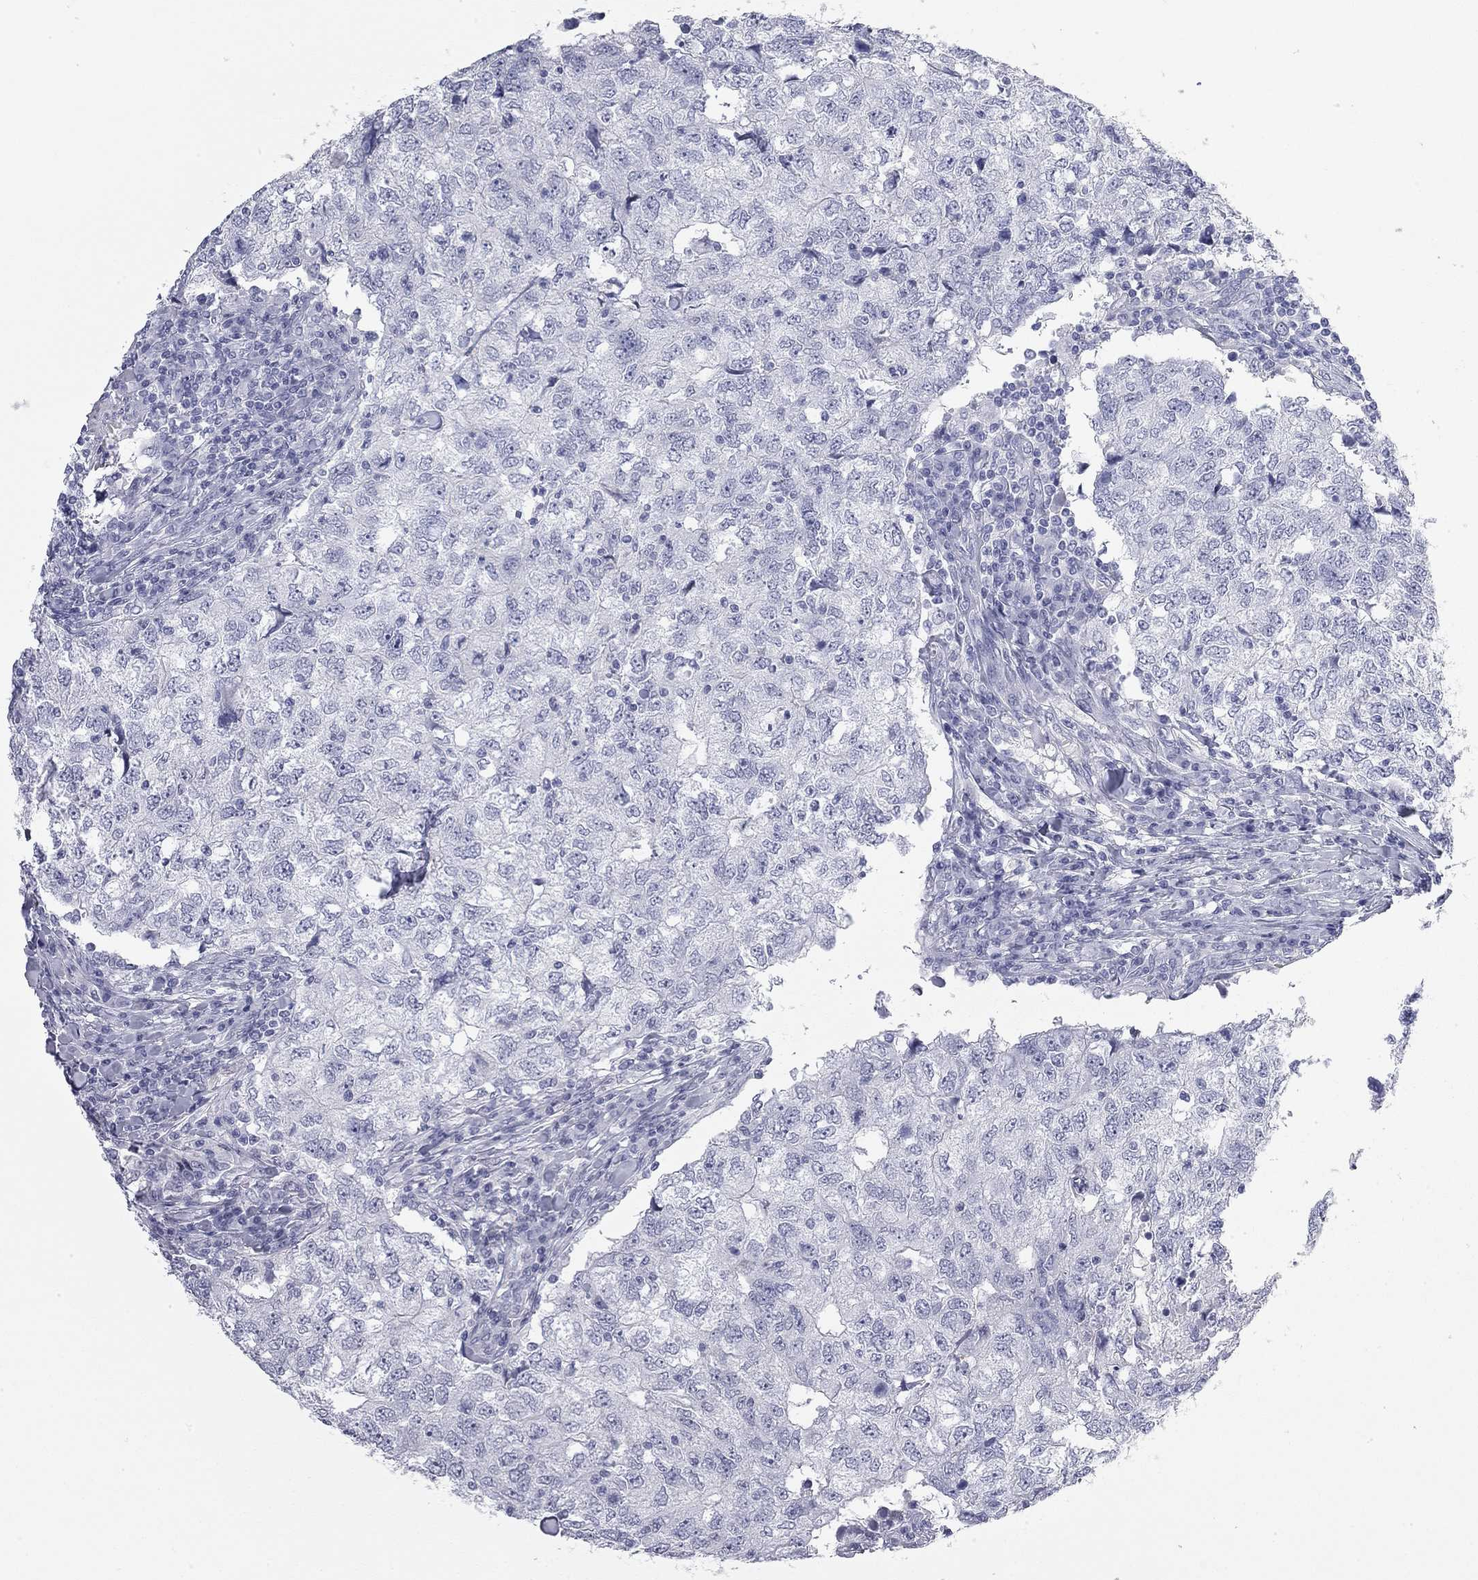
{"staining": {"intensity": "negative", "quantity": "none", "location": "none"}, "tissue": "breast cancer", "cell_type": "Tumor cells", "image_type": "cancer", "snomed": [{"axis": "morphology", "description": "Duct carcinoma"}, {"axis": "topography", "description": "Breast"}], "caption": "Invasive ductal carcinoma (breast) was stained to show a protein in brown. There is no significant staining in tumor cells.", "gene": "AK8", "patient": {"sex": "female", "age": 30}}